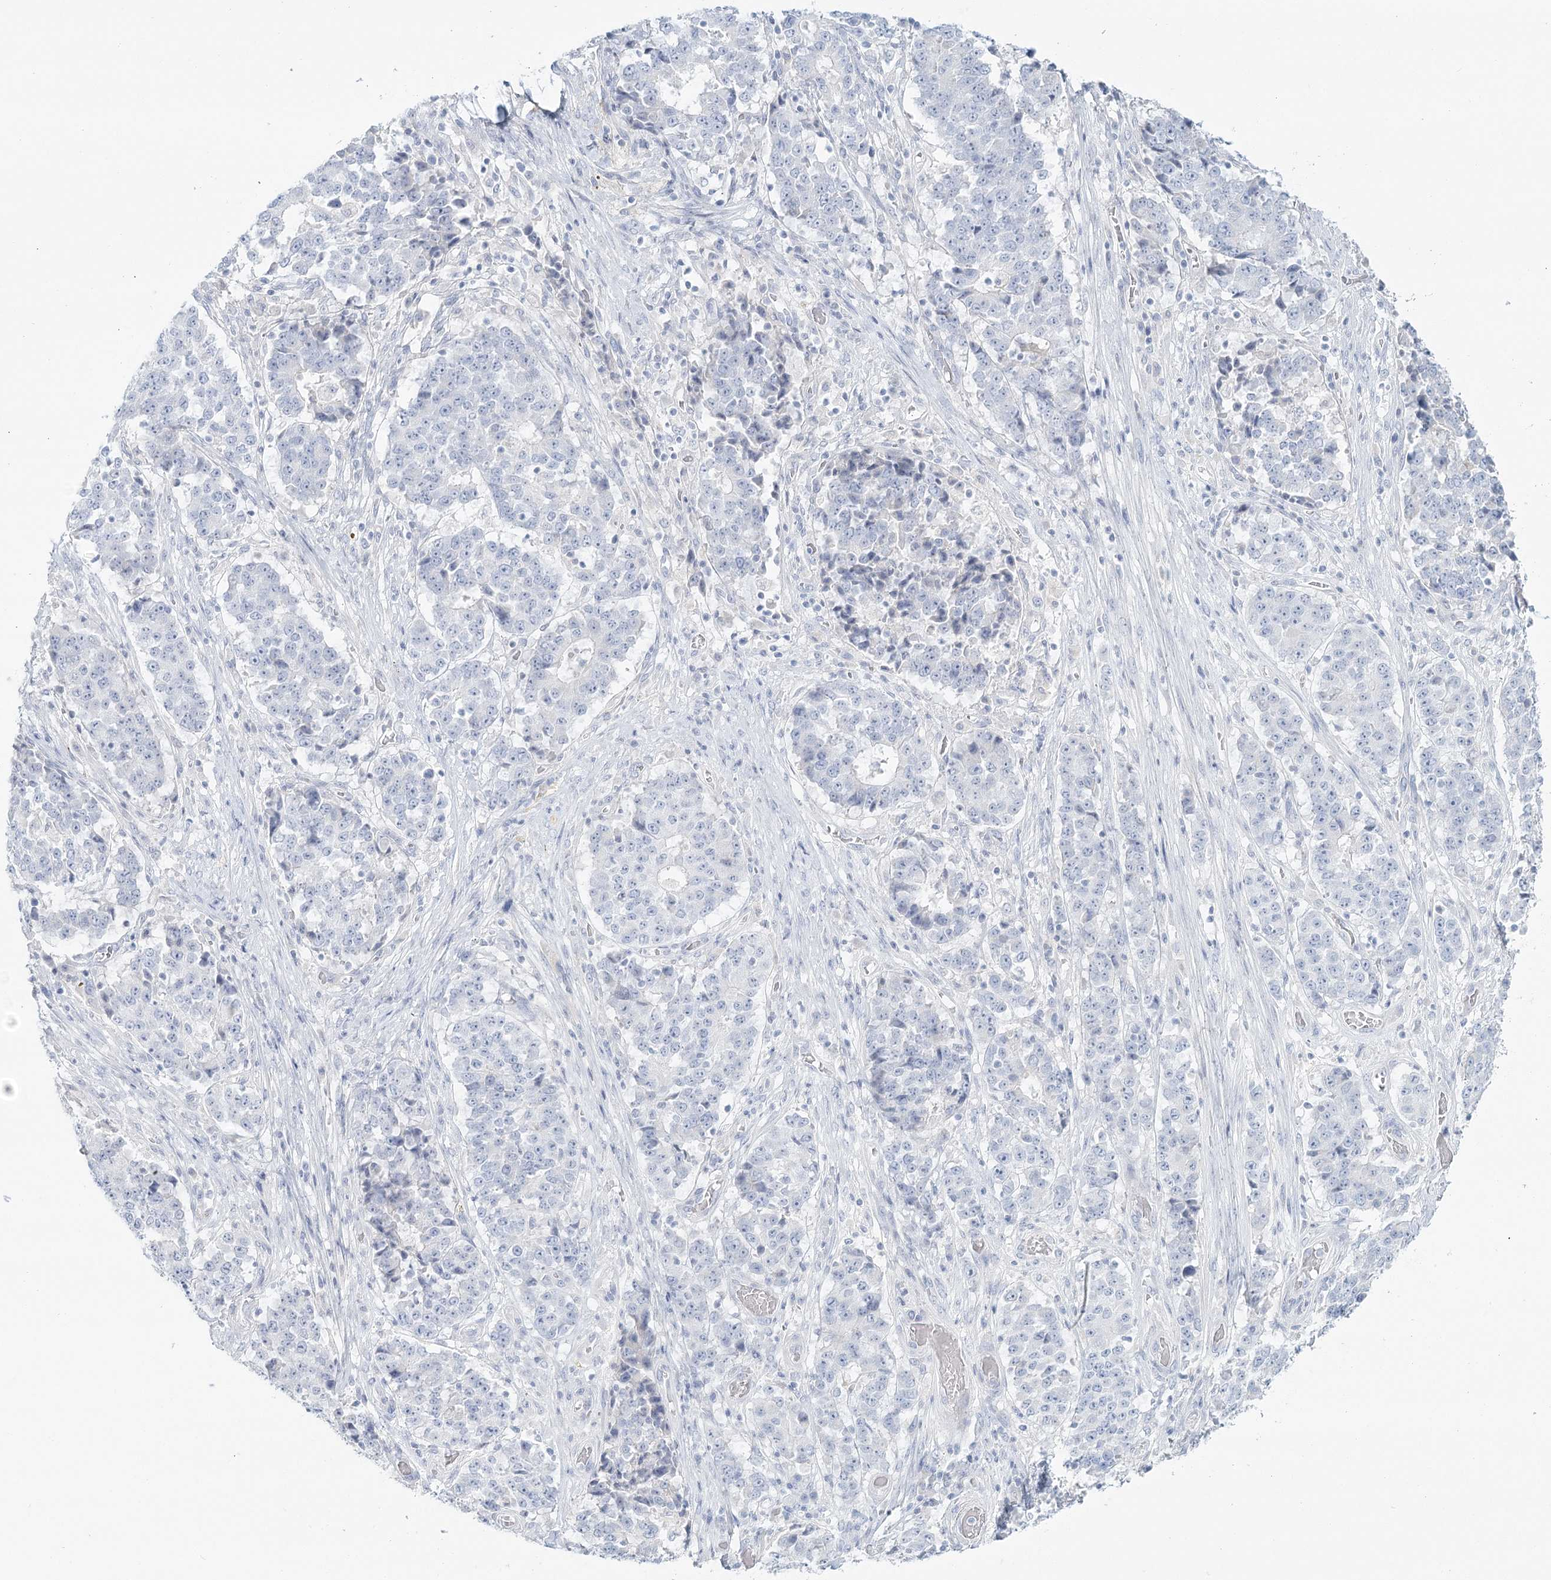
{"staining": {"intensity": "negative", "quantity": "none", "location": "none"}, "tissue": "stomach cancer", "cell_type": "Tumor cells", "image_type": "cancer", "snomed": [{"axis": "morphology", "description": "Adenocarcinoma, NOS"}, {"axis": "topography", "description": "Stomach"}], "caption": "DAB immunohistochemical staining of human stomach adenocarcinoma exhibits no significant positivity in tumor cells. (Brightfield microscopy of DAB (3,3'-diaminobenzidine) IHC at high magnification).", "gene": "DMGDH", "patient": {"sex": "male", "age": 59}}